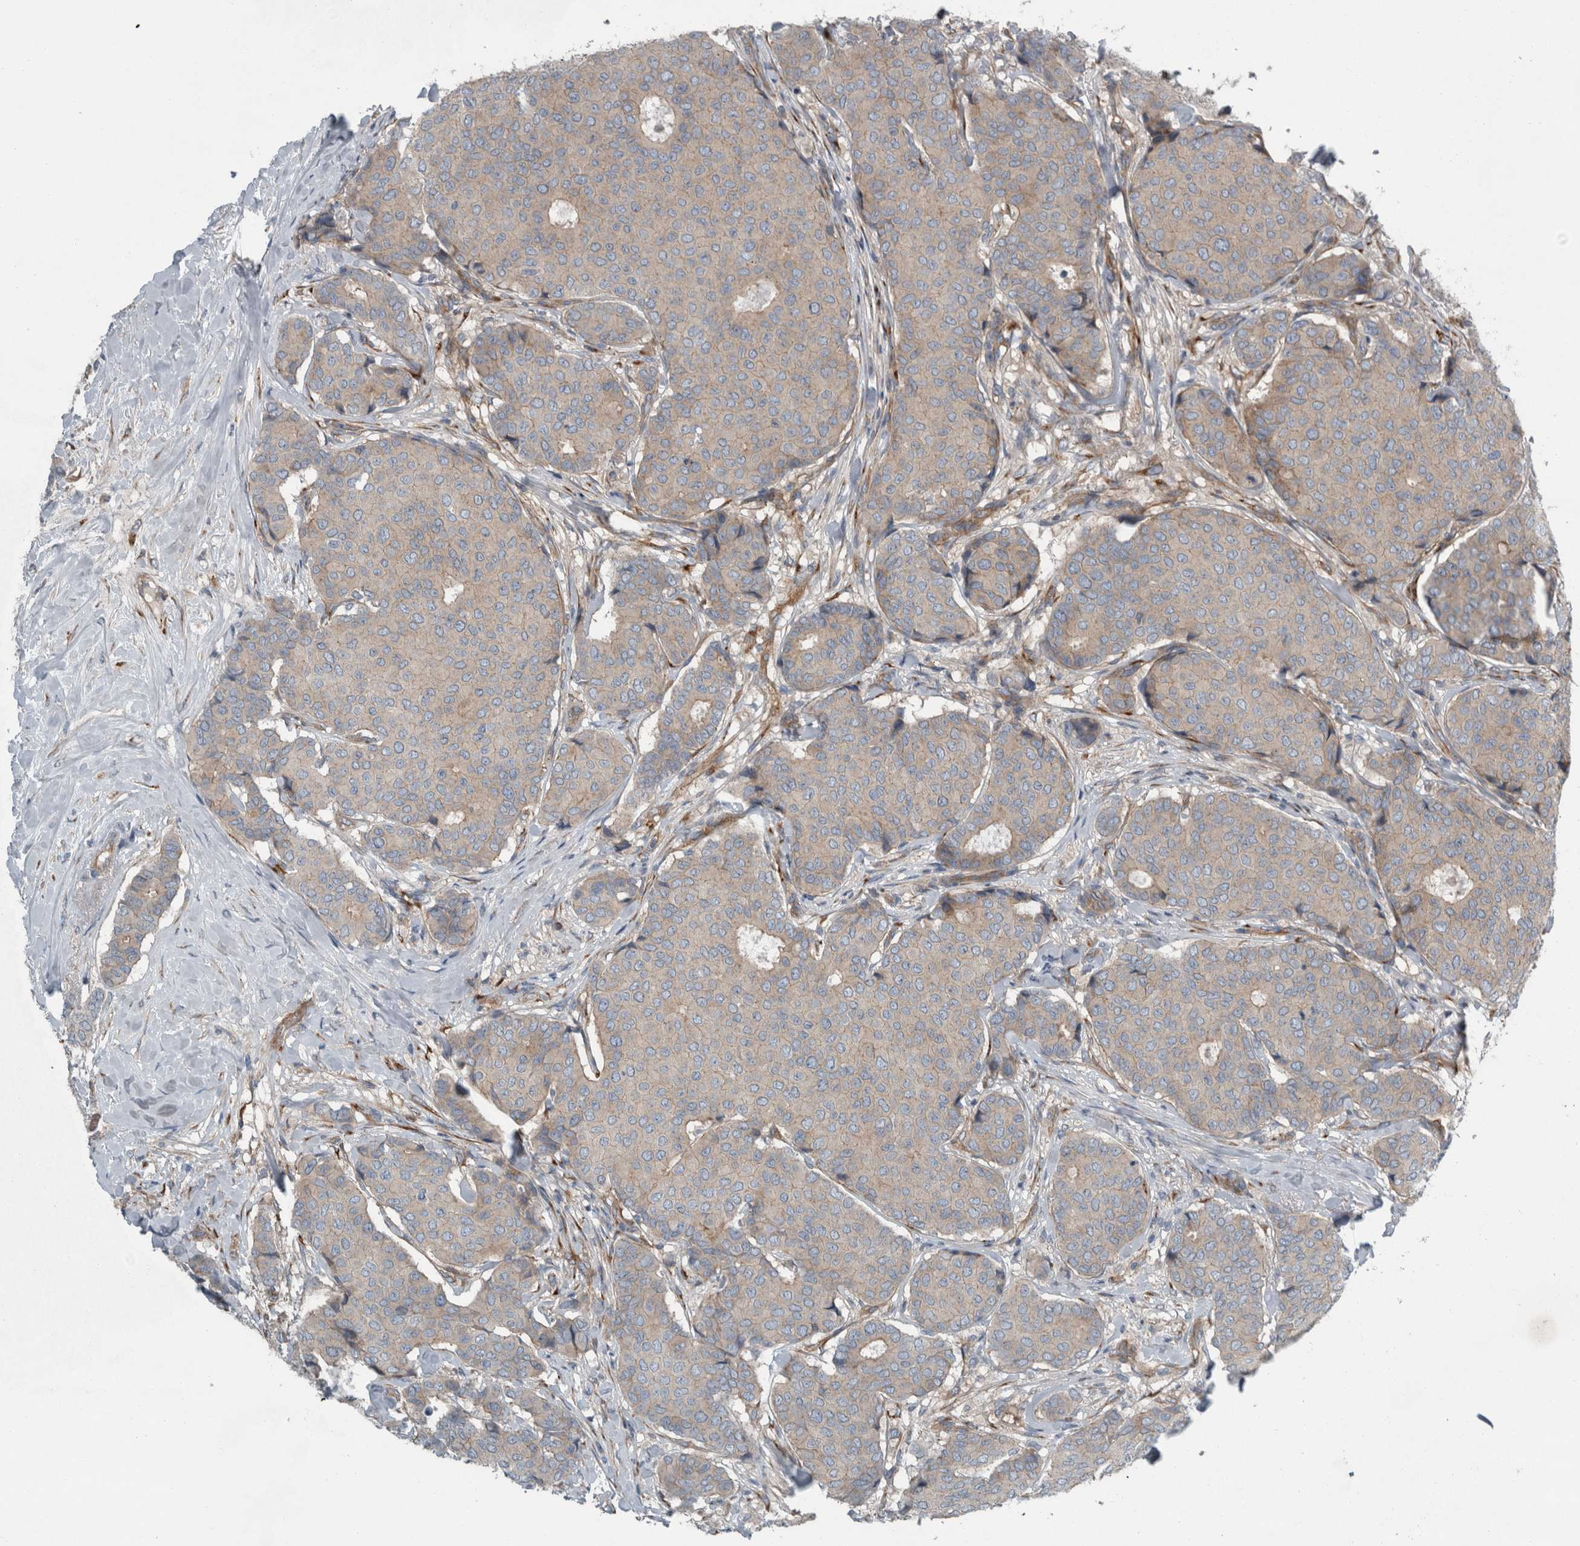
{"staining": {"intensity": "weak", "quantity": ">75%", "location": "cytoplasmic/membranous"}, "tissue": "breast cancer", "cell_type": "Tumor cells", "image_type": "cancer", "snomed": [{"axis": "morphology", "description": "Duct carcinoma"}, {"axis": "topography", "description": "Breast"}], "caption": "Weak cytoplasmic/membranous positivity is appreciated in about >75% of tumor cells in breast cancer. (brown staining indicates protein expression, while blue staining denotes nuclei).", "gene": "GLT8D2", "patient": {"sex": "female", "age": 75}}